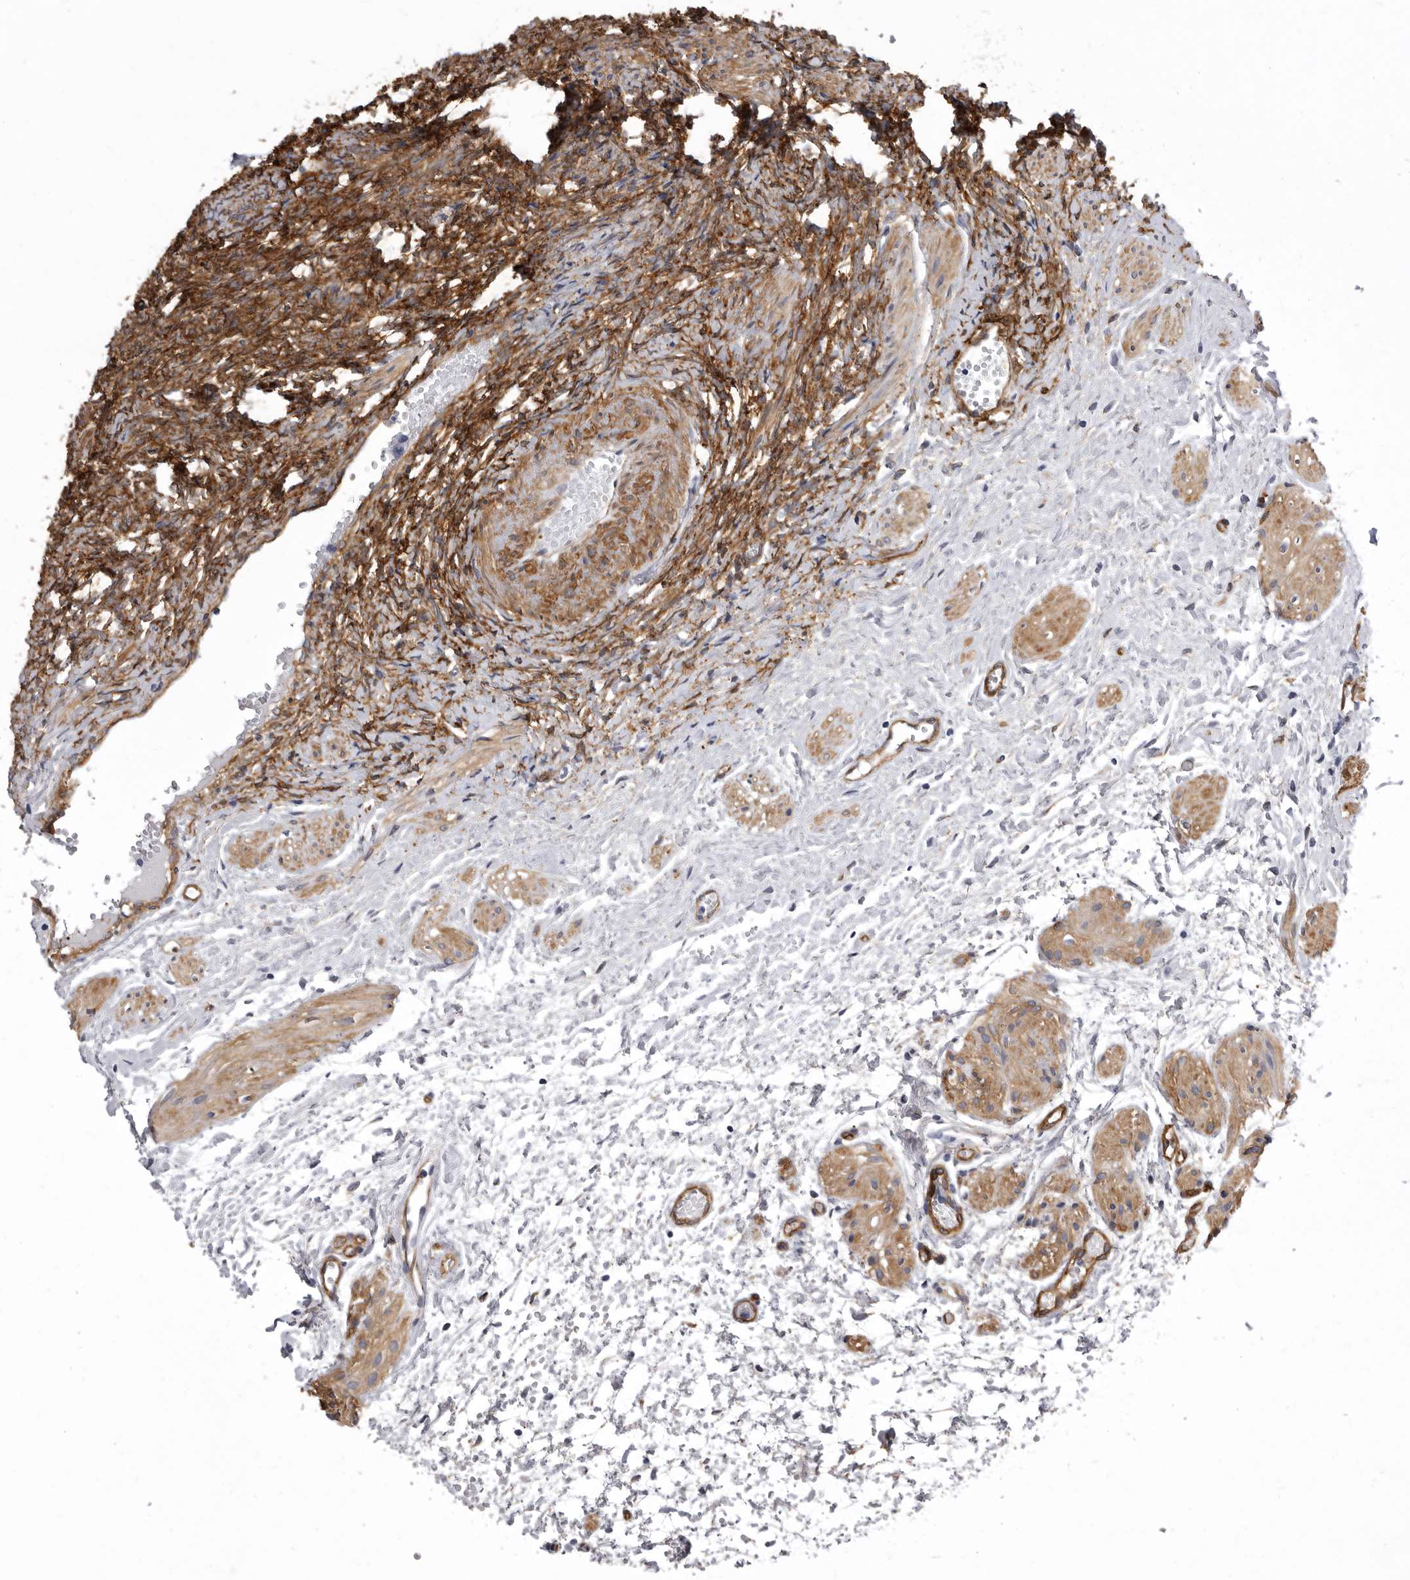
{"staining": {"intensity": "moderate", "quantity": "25%-75%", "location": "cytoplasmic/membranous"}, "tissue": "ovary", "cell_type": "Ovarian stroma cells", "image_type": "normal", "snomed": [{"axis": "morphology", "description": "Normal tissue, NOS"}, {"axis": "topography", "description": "Ovary"}], "caption": "A high-resolution histopathology image shows immunohistochemistry (IHC) staining of benign ovary, which reveals moderate cytoplasmic/membranous positivity in approximately 25%-75% of ovarian stroma cells.", "gene": "ENAH", "patient": {"sex": "female", "age": 41}}